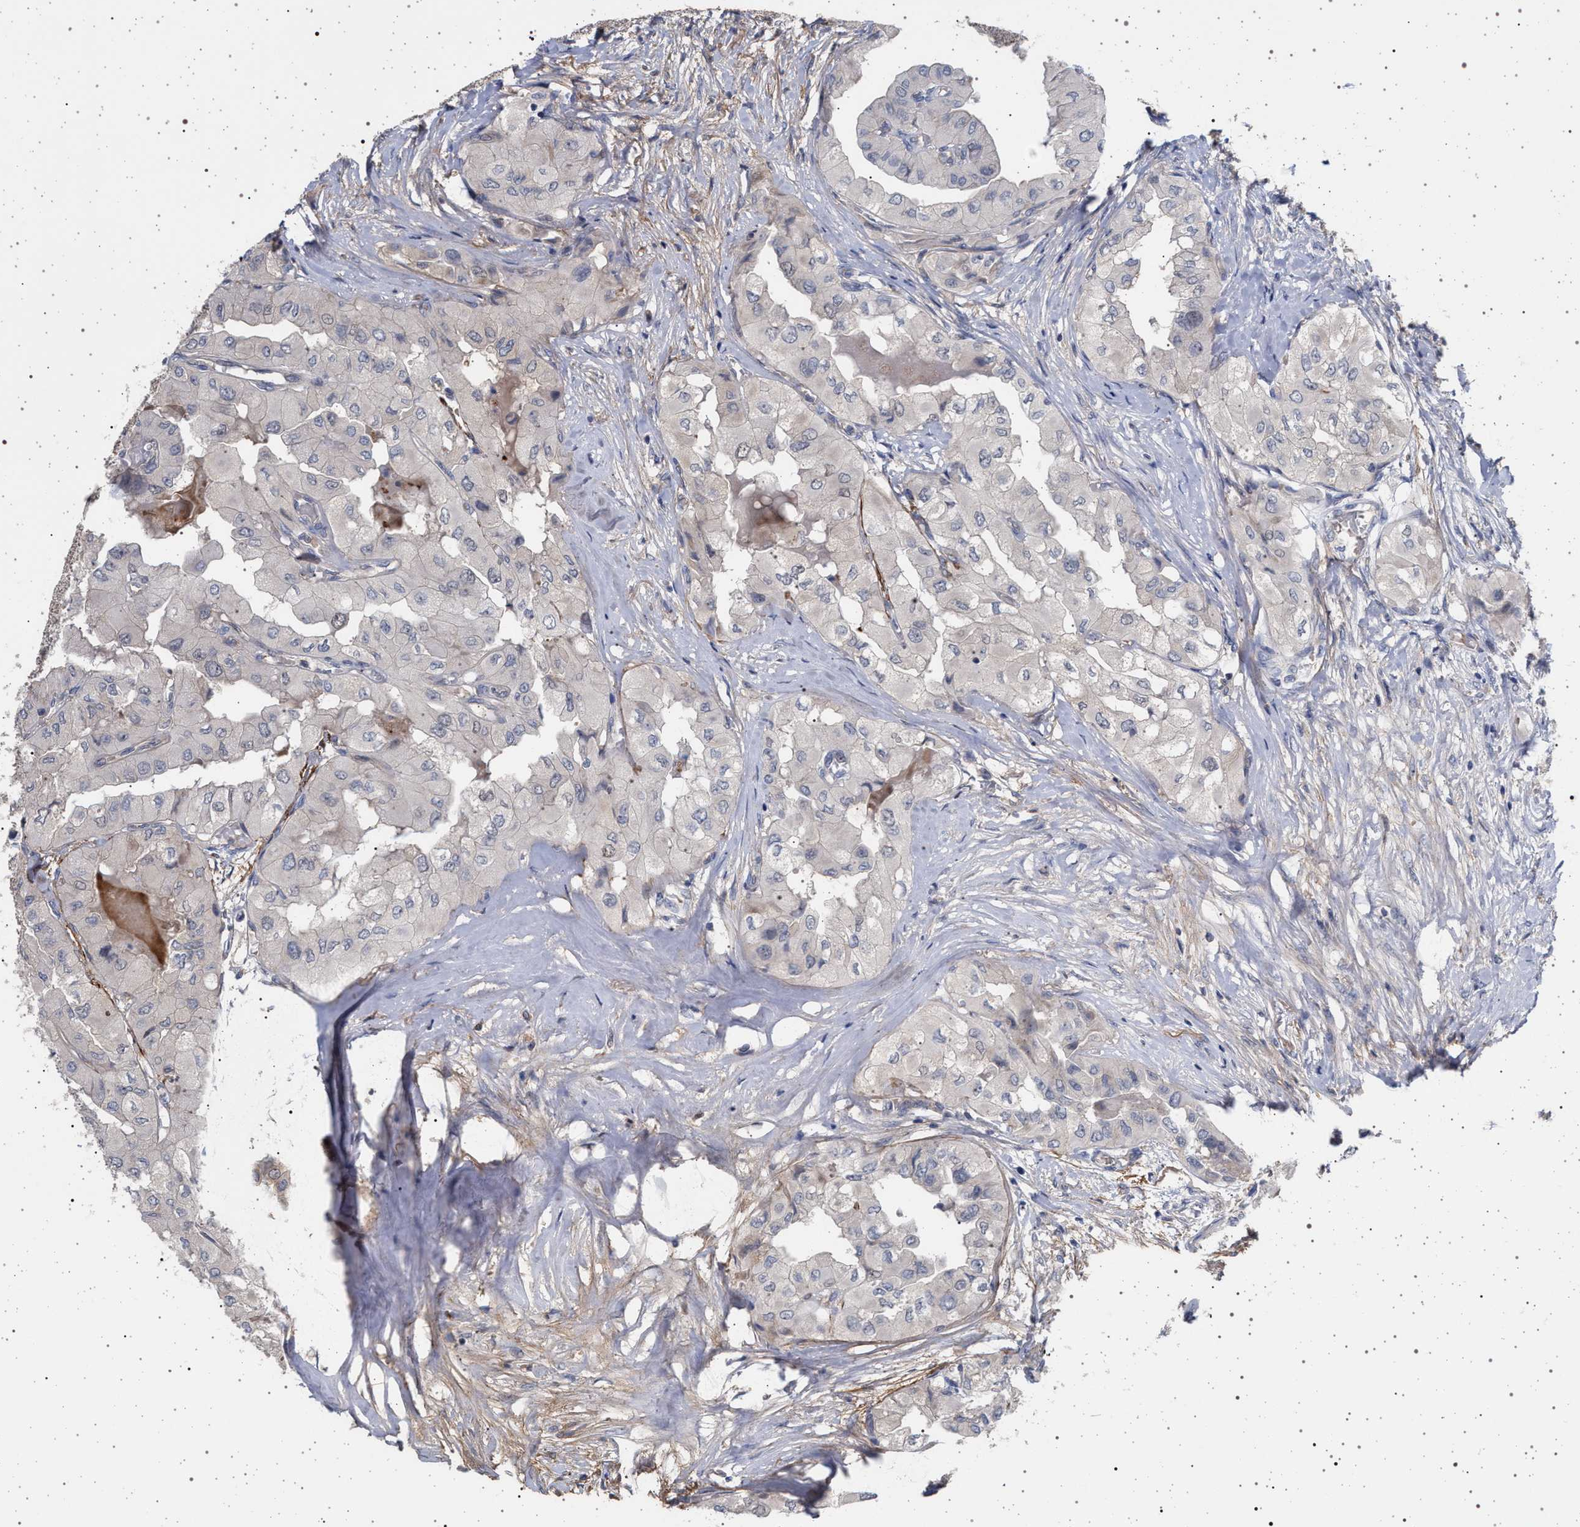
{"staining": {"intensity": "negative", "quantity": "none", "location": "none"}, "tissue": "thyroid cancer", "cell_type": "Tumor cells", "image_type": "cancer", "snomed": [{"axis": "morphology", "description": "Papillary adenocarcinoma, NOS"}, {"axis": "topography", "description": "Thyroid gland"}], "caption": "An immunohistochemistry histopathology image of thyroid papillary adenocarcinoma is shown. There is no staining in tumor cells of thyroid papillary adenocarcinoma.", "gene": "RBM48", "patient": {"sex": "female", "age": 59}}